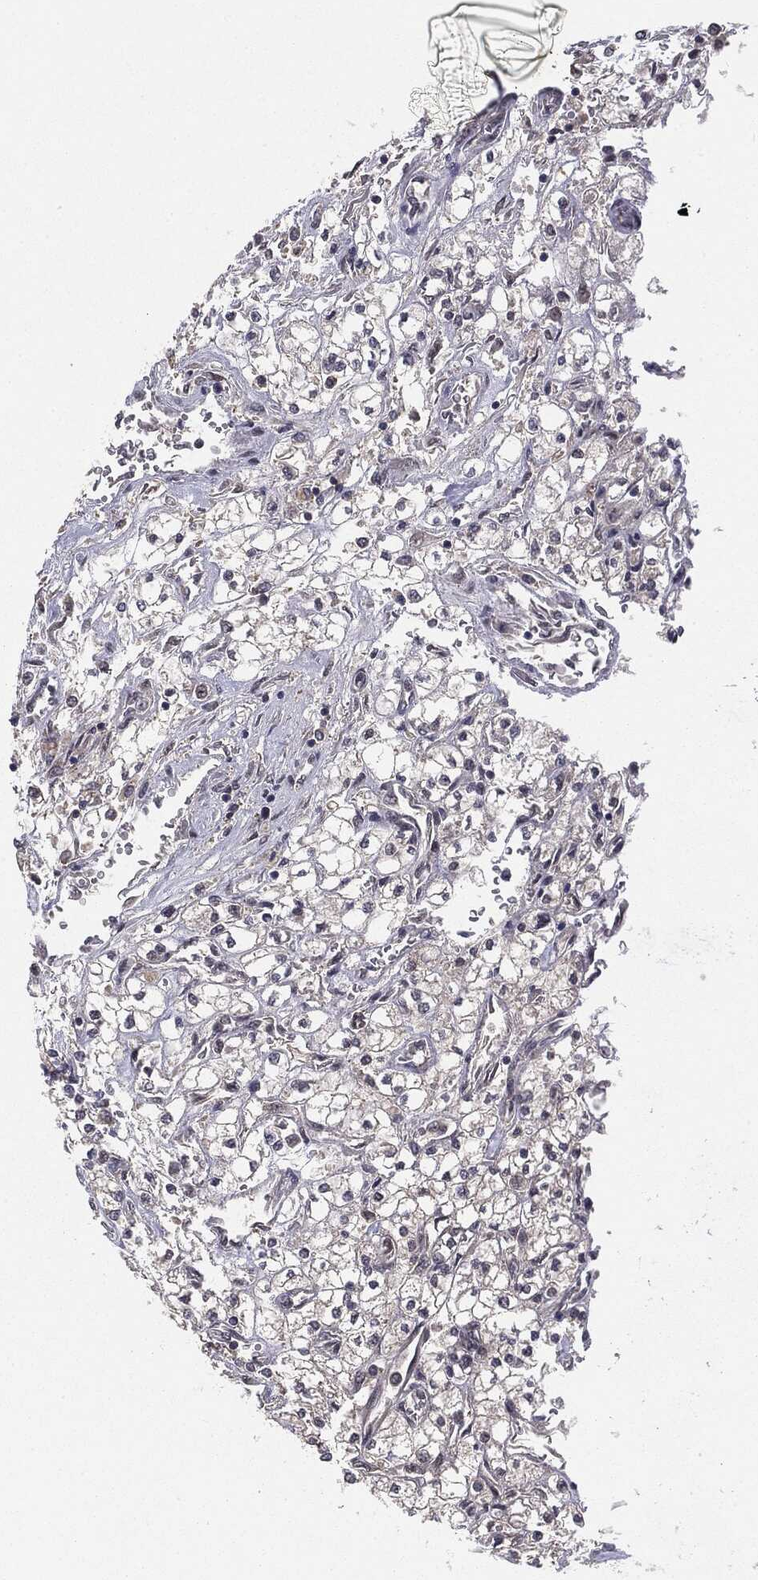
{"staining": {"intensity": "negative", "quantity": "none", "location": "none"}, "tissue": "renal cancer", "cell_type": "Tumor cells", "image_type": "cancer", "snomed": [{"axis": "morphology", "description": "Adenocarcinoma, NOS"}, {"axis": "topography", "description": "Kidney"}], "caption": "Histopathology image shows no protein staining in tumor cells of renal cancer (adenocarcinoma) tissue.", "gene": "KRT7", "patient": {"sex": "male", "age": 80}}